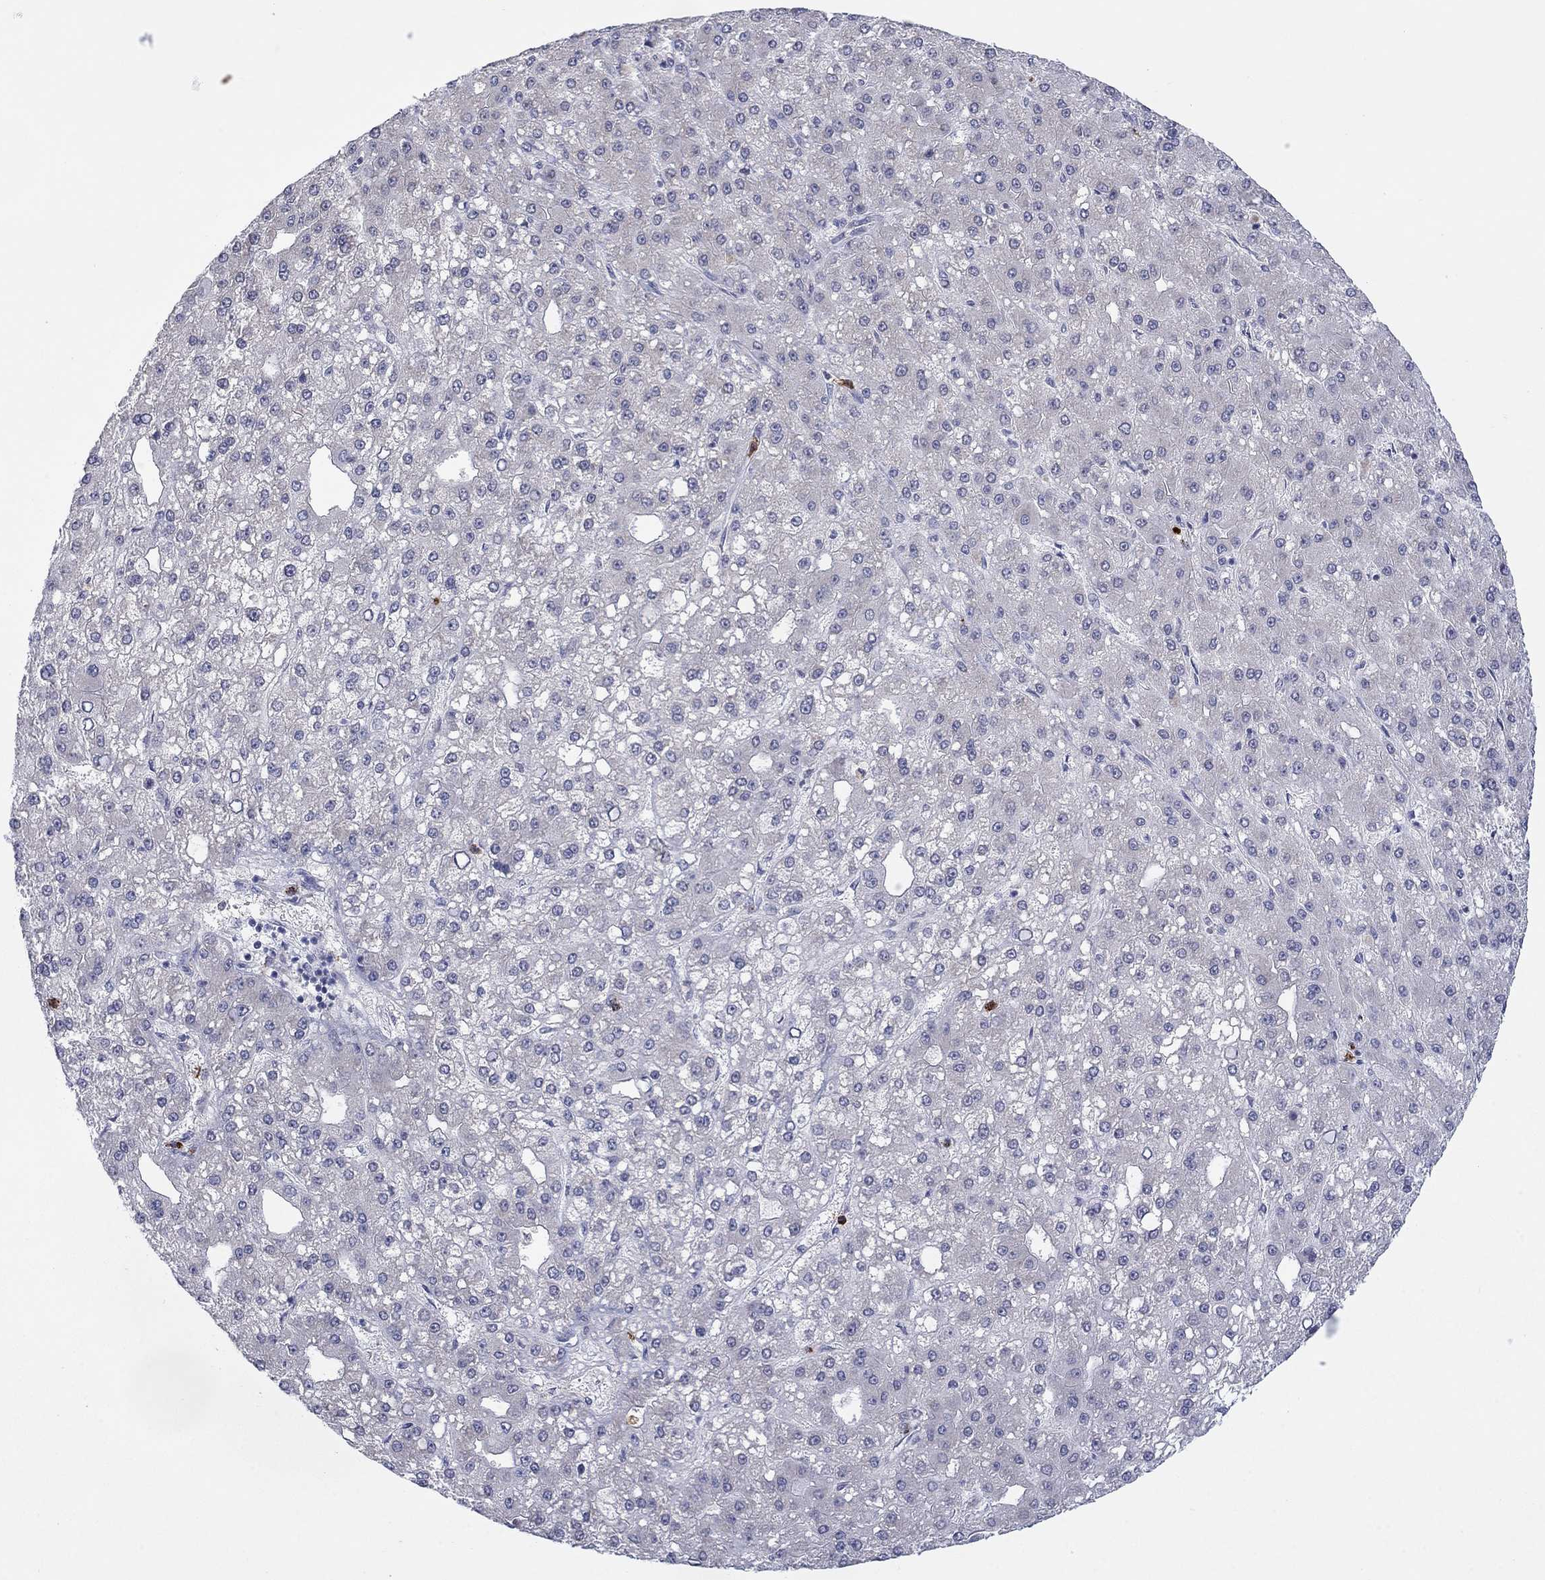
{"staining": {"intensity": "negative", "quantity": "none", "location": "none"}, "tissue": "liver cancer", "cell_type": "Tumor cells", "image_type": "cancer", "snomed": [{"axis": "morphology", "description": "Carcinoma, Hepatocellular, NOS"}, {"axis": "topography", "description": "Liver"}], "caption": "The image exhibits no significant expression in tumor cells of liver hepatocellular carcinoma.", "gene": "MTRFR", "patient": {"sex": "male", "age": 67}}